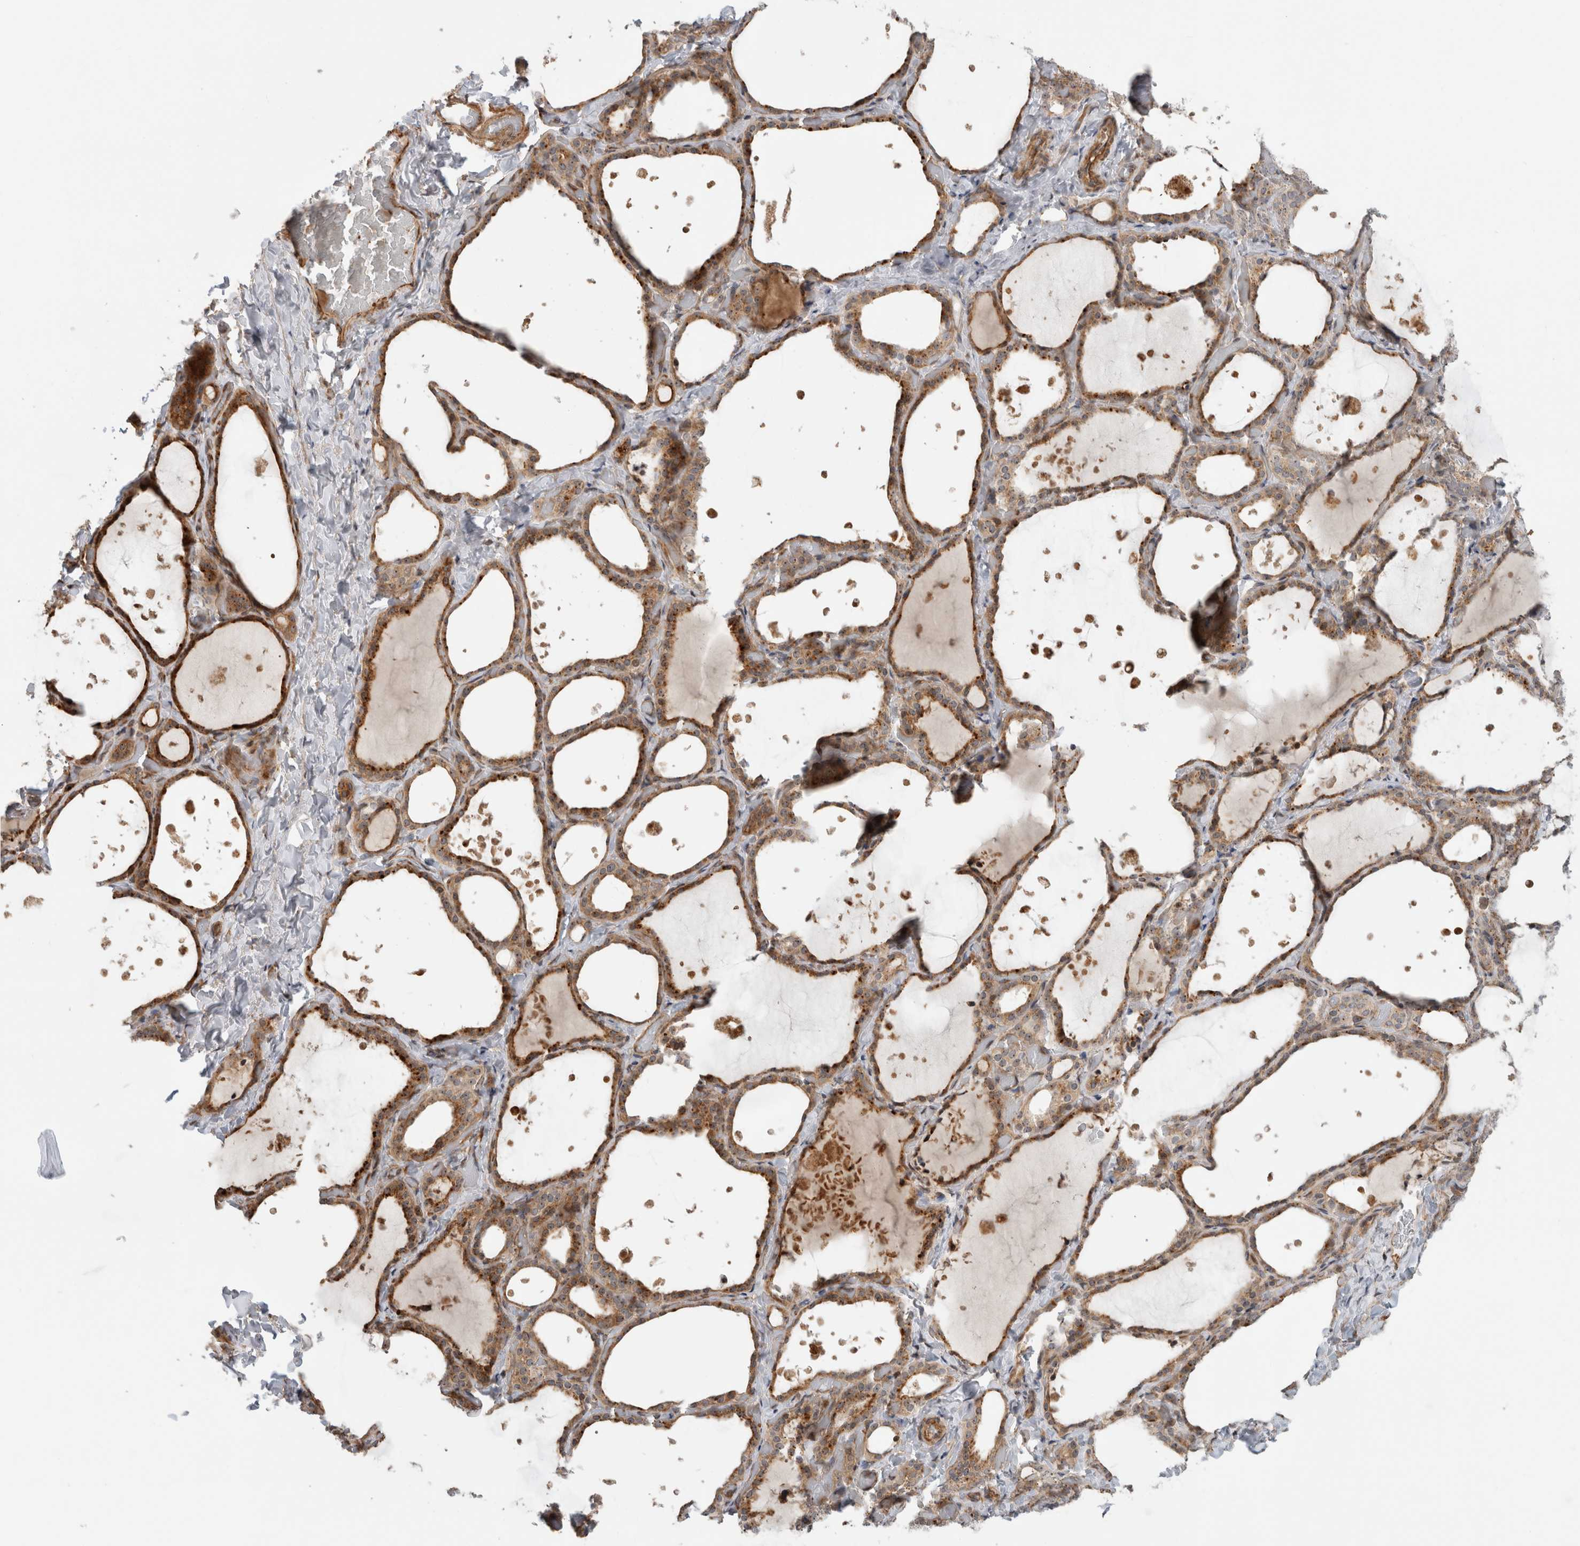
{"staining": {"intensity": "moderate", "quantity": ">75%", "location": "cytoplasmic/membranous,nuclear"}, "tissue": "thyroid gland", "cell_type": "Glandular cells", "image_type": "normal", "snomed": [{"axis": "morphology", "description": "Normal tissue, NOS"}, {"axis": "topography", "description": "Thyroid gland"}], "caption": "A histopathology image showing moderate cytoplasmic/membranous,nuclear positivity in approximately >75% of glandular cells in unremarkable thyroid gland, as visualized by brown immunohistochemical staining.", "gene": "WASF2", "patient": {"sex": "female", "age": 44}}